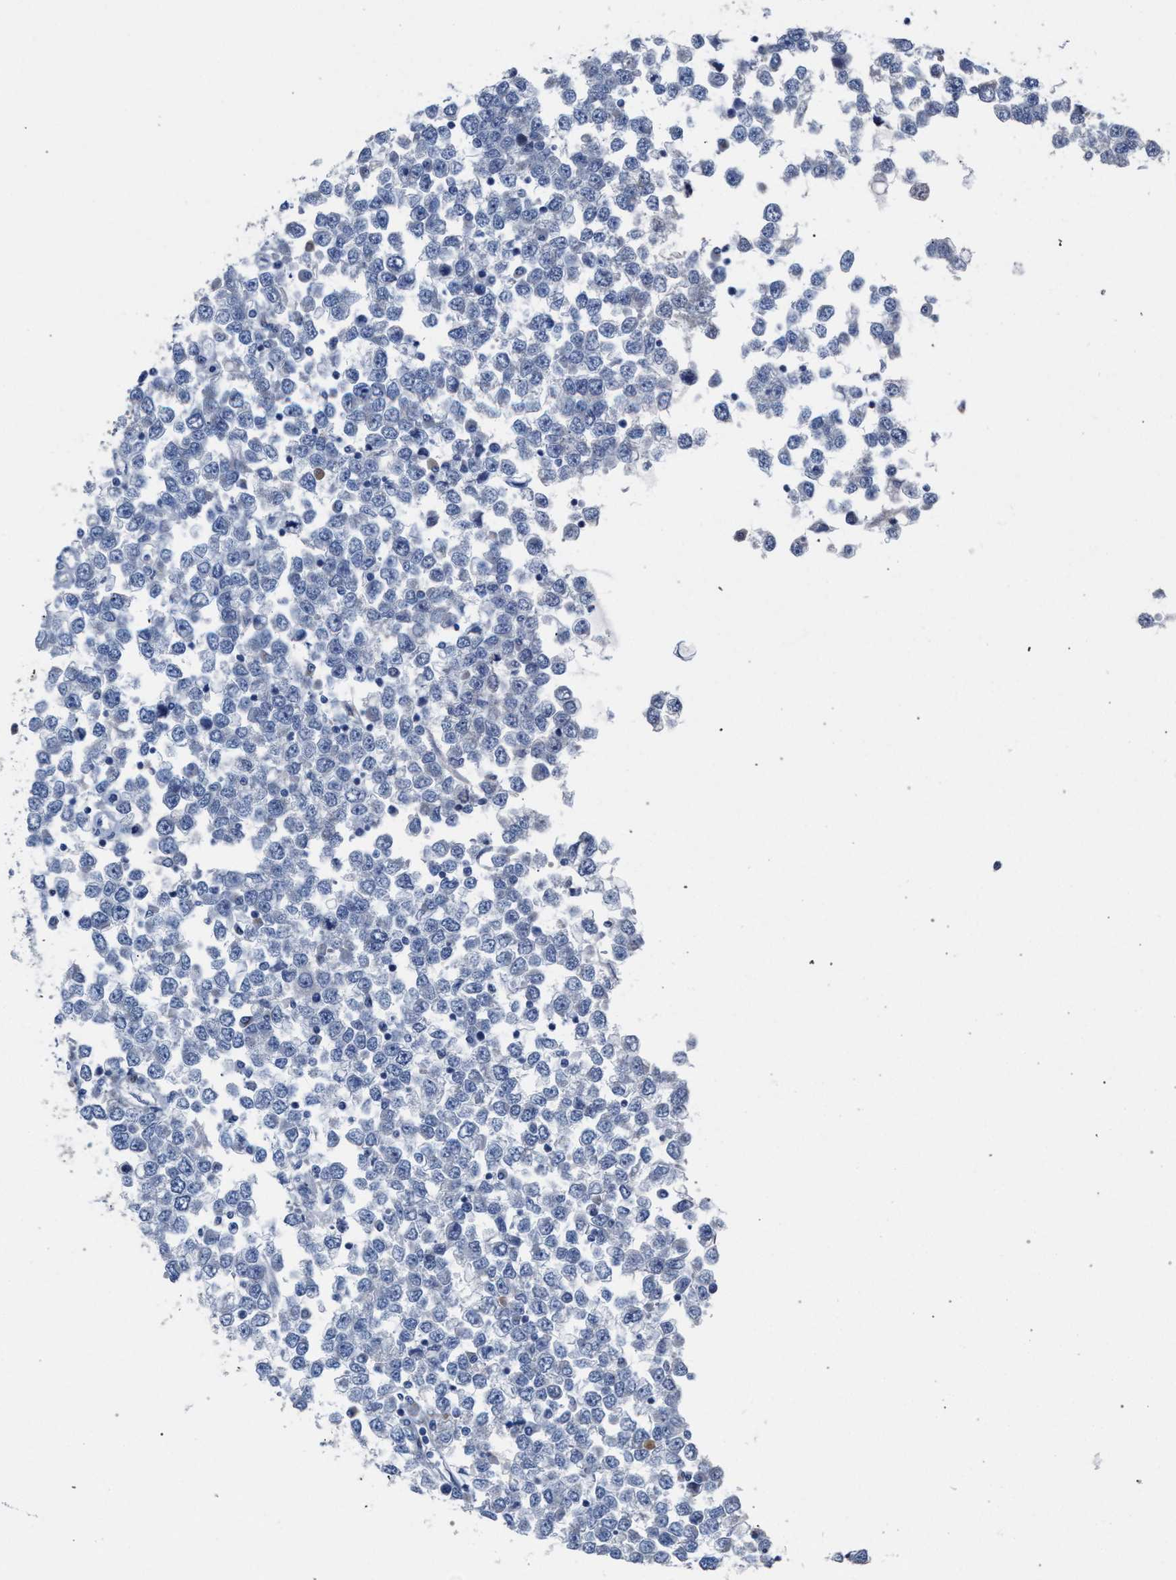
{"staining": {"intensity": "negative", "quantity": "none", "location": "none"}, "tissue": "testis cancer", "cell_type": "Tumor cells", "image_type": "cancer", "snomed": [{"axis": "morphology", "description": "Seminoma, NOS"}, {"axis": "topography", "description": "Testis"}], "caption": "A high-resolution histopathology image shows IHC staining of seminoma (testis), which shows no significant staining in tumor cells. Brightfield microscopy of immunohistochemistry stained with DAB (3,3'-diaminobenzidine) (brown) and hematoxylin (blue), captured at high magnification.", "gene": "RNF135", "patient": {"sex": "male", "age": 65}}